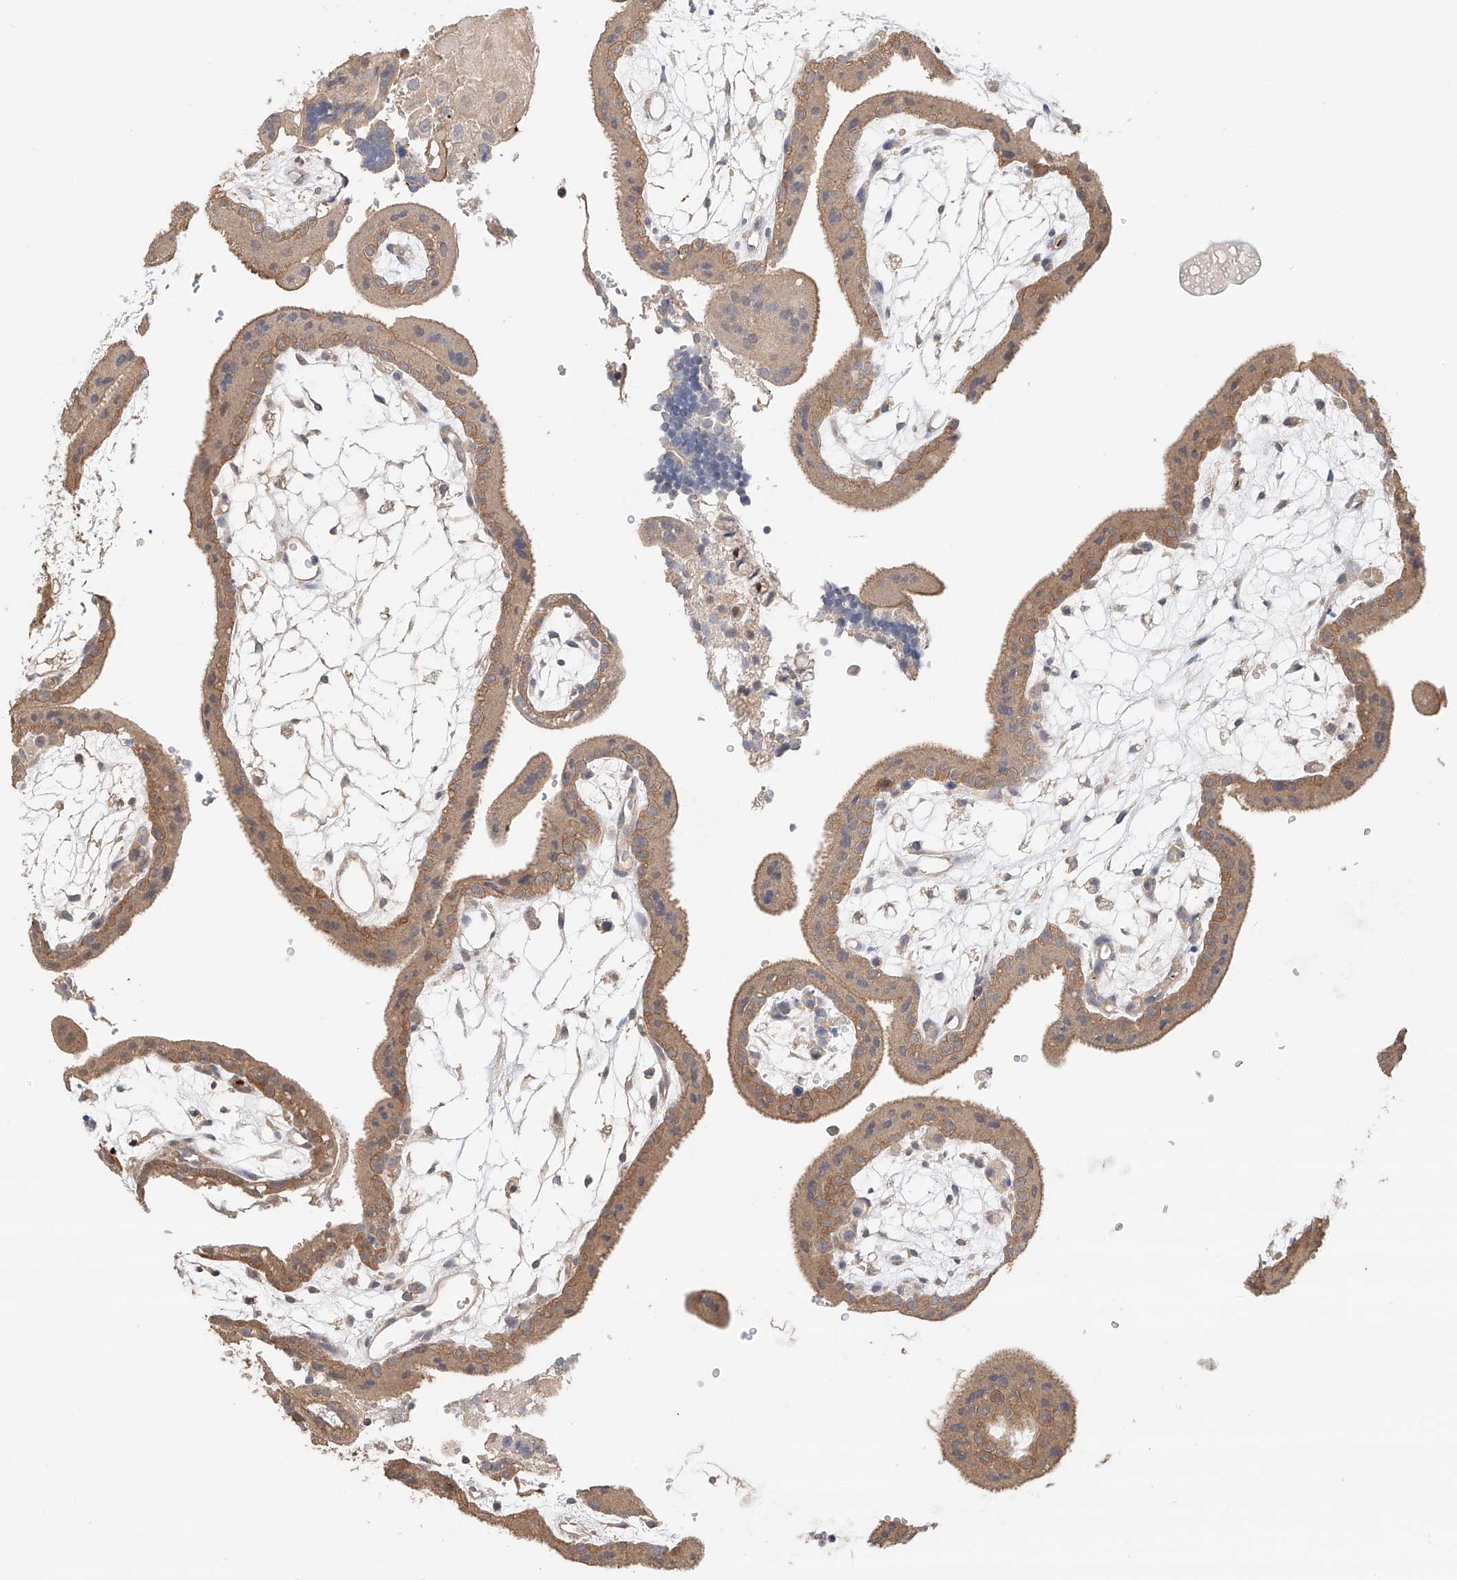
{"staining": {"intensity": "moderate", "quantity": ">75%", "location": "cytoplasmic/membranous"}, "tissue": "placenta", "cell_type": "Trophoblastic cells", "image_type": "normal", "snomed": [{"axis": "morphology", "description": "Normal tissue, NOS"}, {"axis": "topography", "description": "Placenta"}], "caption": "Immunohistochemistry (IHC) staining of unremarkable placenta, which shows medium levels of moderate cytoplasmic/membranous expression in about >75% of trophoblastic cells indicating moderate cytoplasmic/membranous protein staining. The staining was performed using DAB (brown) for protein detection and nuclei were counterstained in hematoxylin (blue).", "gene": "ZFHX2", "patient": {"sex": "female", "age": 18}}